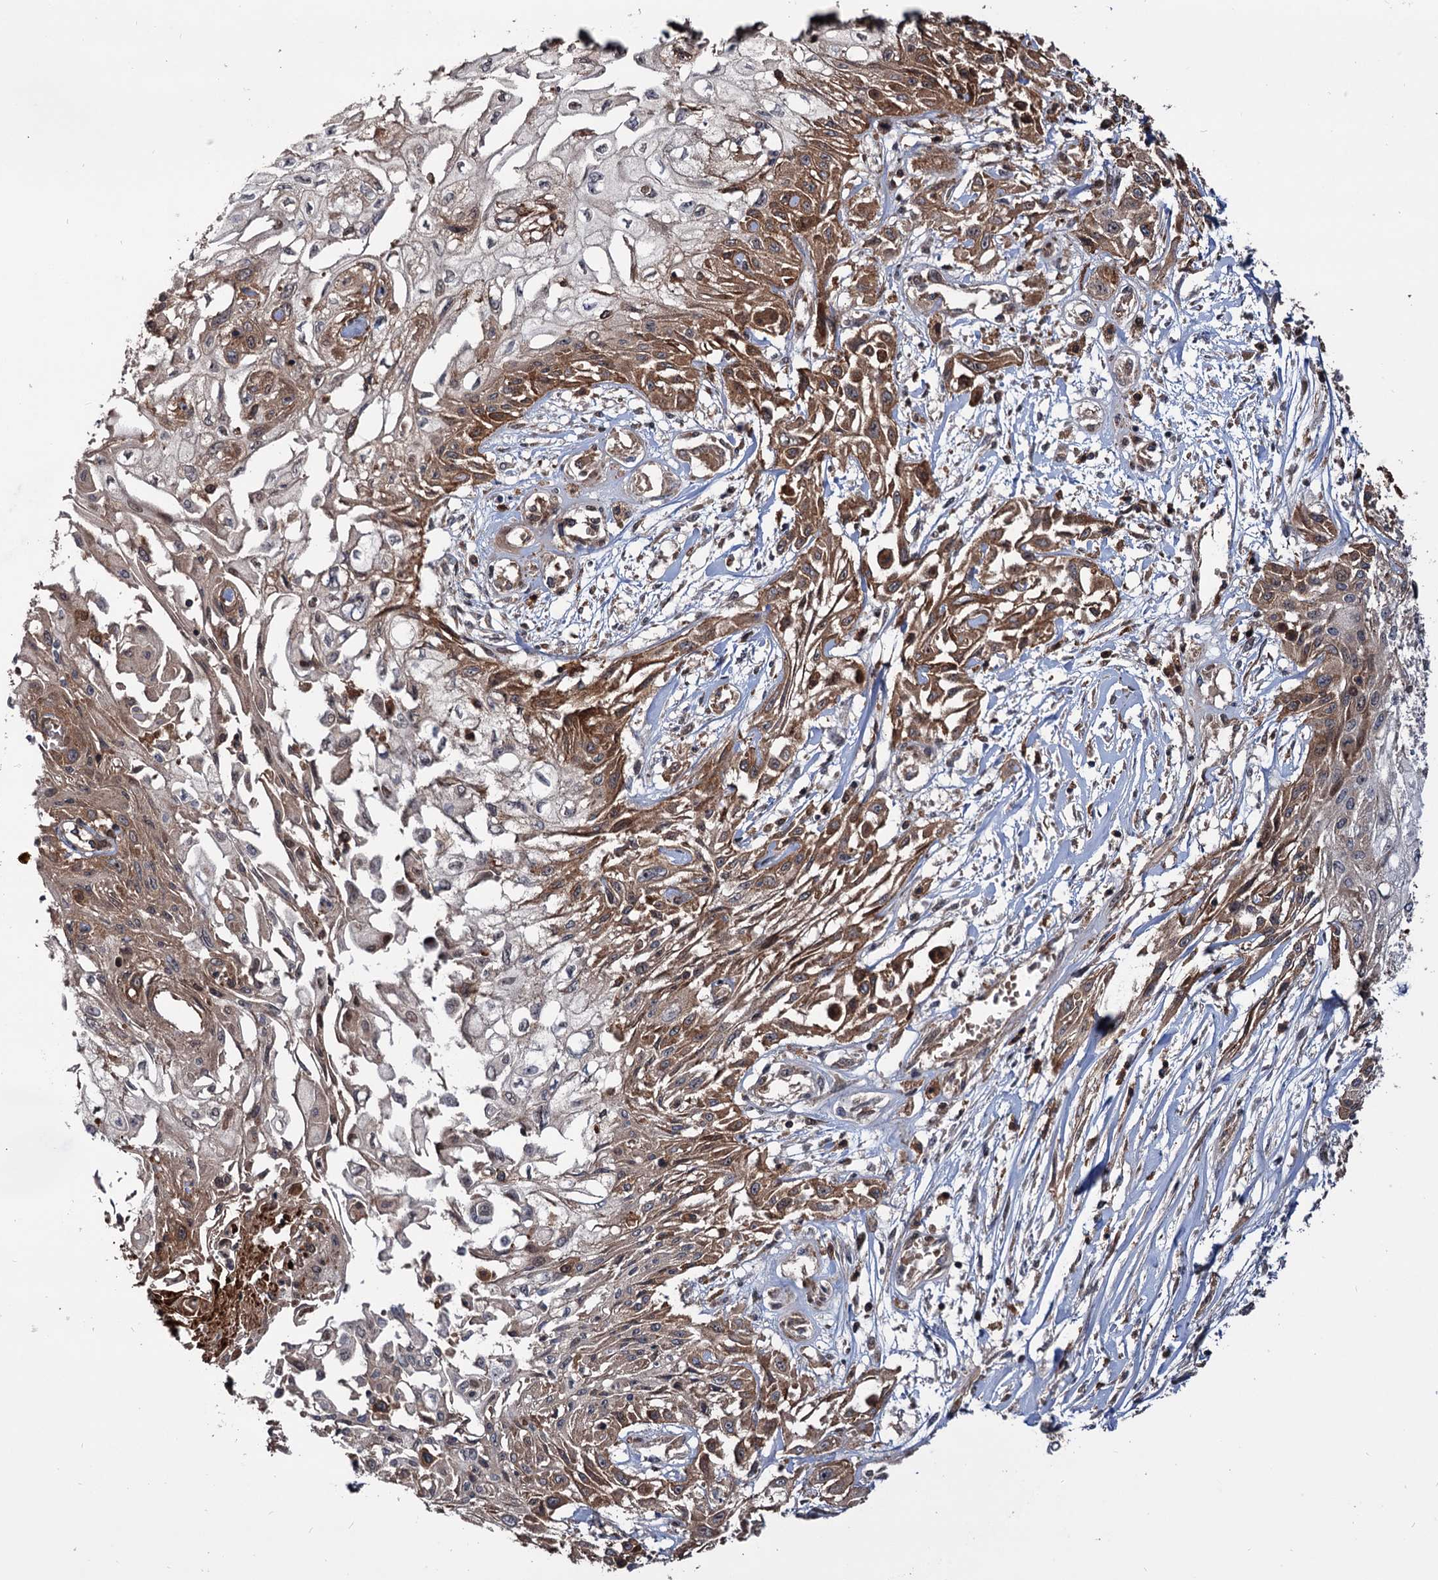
{"staining": {"intensity": "strong", "quantity": ">75%", "location": "cytoplasmic/membranous"}, "tissue": "skin cancer", "cell_type": "Tumor cells", "image_type": "cancer", "snomed": [{"axis": "morphology", "description": "Squamous cell carcinoma, NOS"}, {"axis": "morphology", "description": "Squamous cell carcinoma, metastatic, NOS"}, {"axis": "topography", "description": "Skin"}, {"axis": "topography", "description": "Lymph node"}], "caption": "DAB immunohistochemical staining of metastatic squamous cell carcinoma (skin) displays strong cytoplasmic/membranous protein positivity in about >75% of tumor cells.", "gene": "RNF111", "patient": {"sex": "male", "age": 75}}